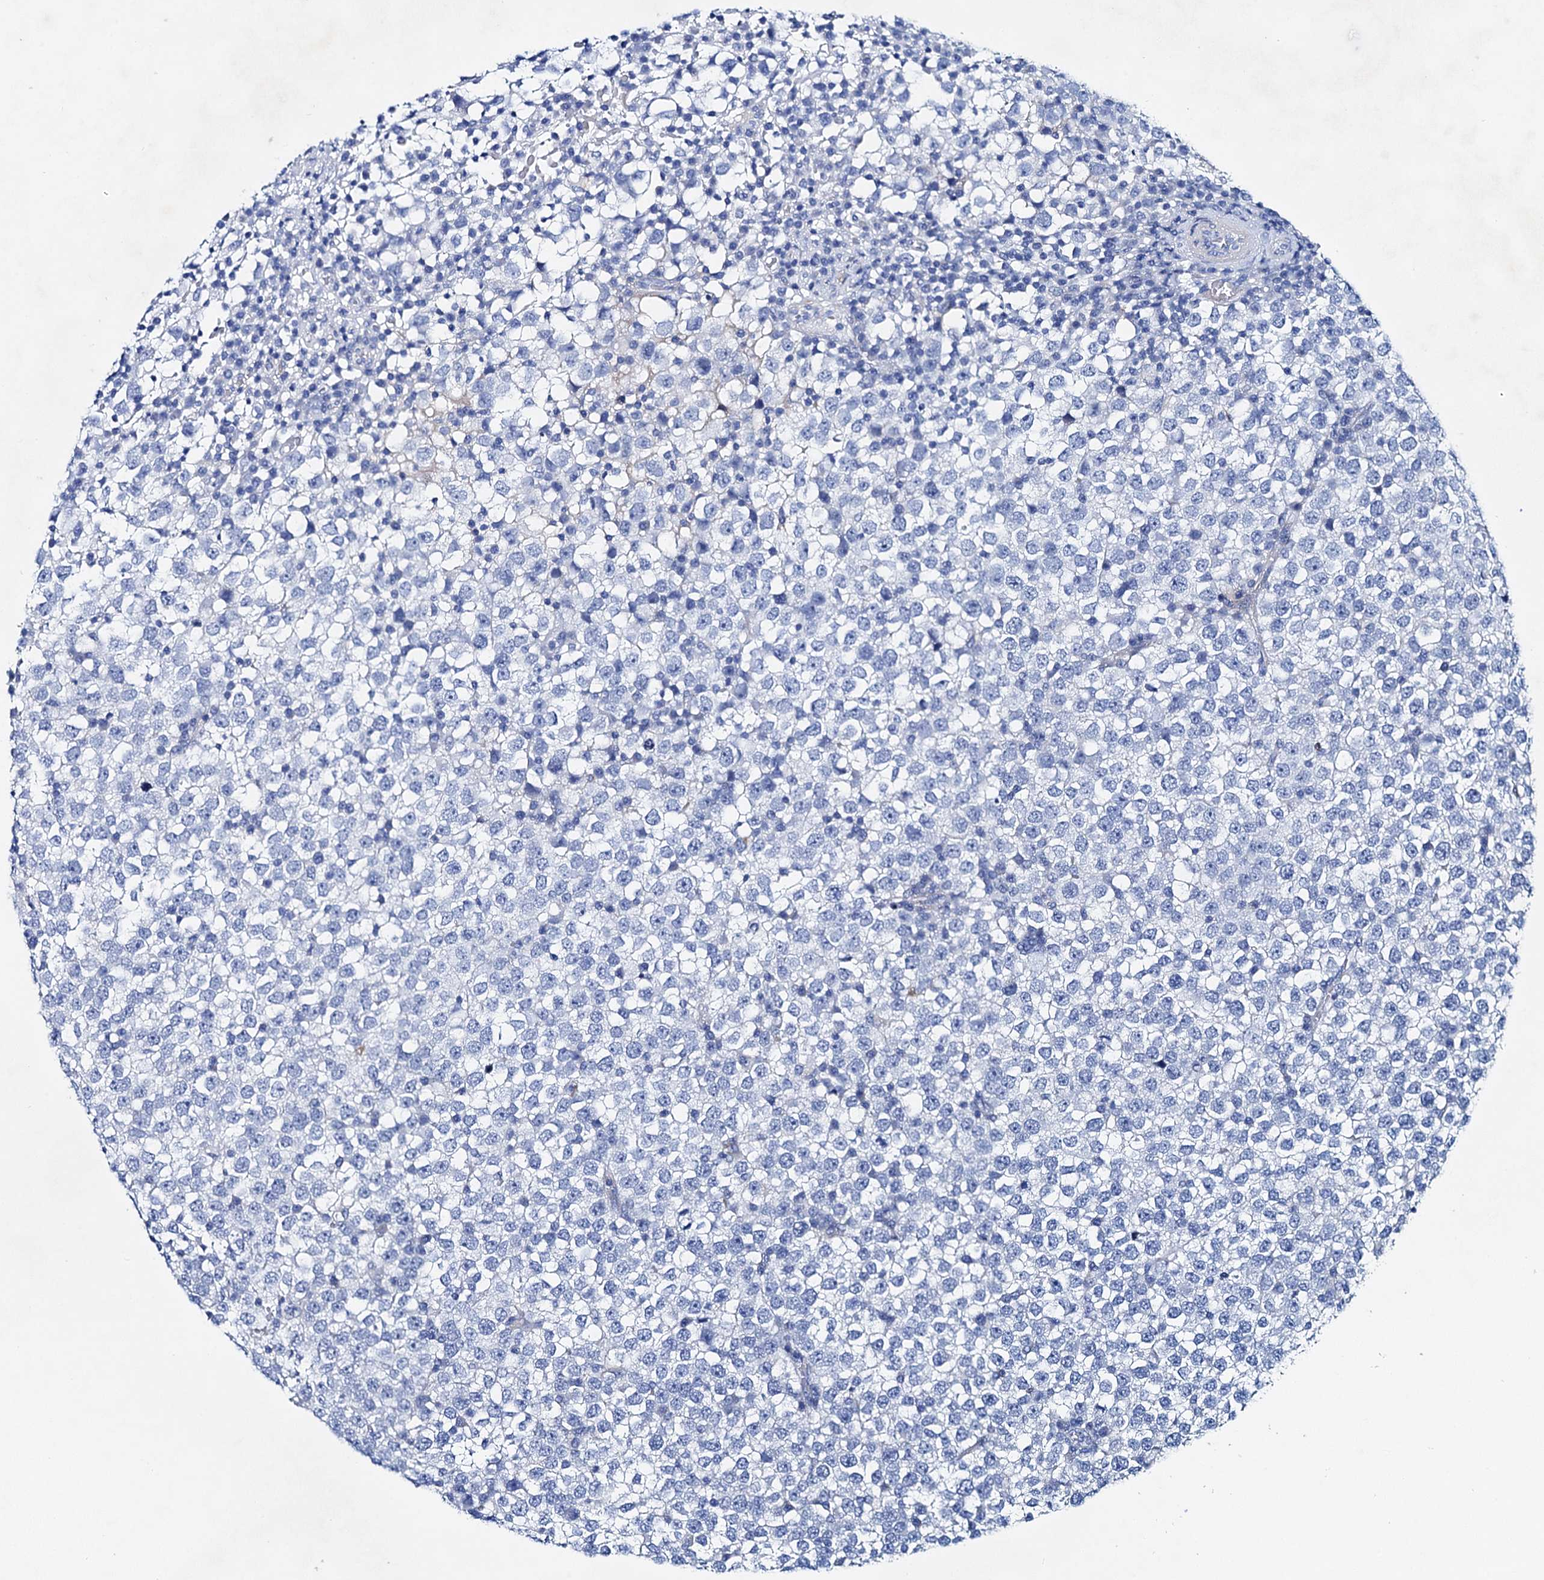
{"staining": {"intensity": "negative", "quantity": "none", "location": "none"}, "tissue": "testis cancer", "cell_type": "Tumor cells", "image_type": "cancer", "snomed": [{"axis": "morphology", "description": "Seminoma, NOS"}, {"axis": "topography", "description": "Testis"}], "caption": "Testis cancer (seminoma) stained for a protein using immunohistochemistry (IHC) reveals no positivity tumor cells.", "gene": "NLRP10", "patient": {"sex": "male", "age": 65}}